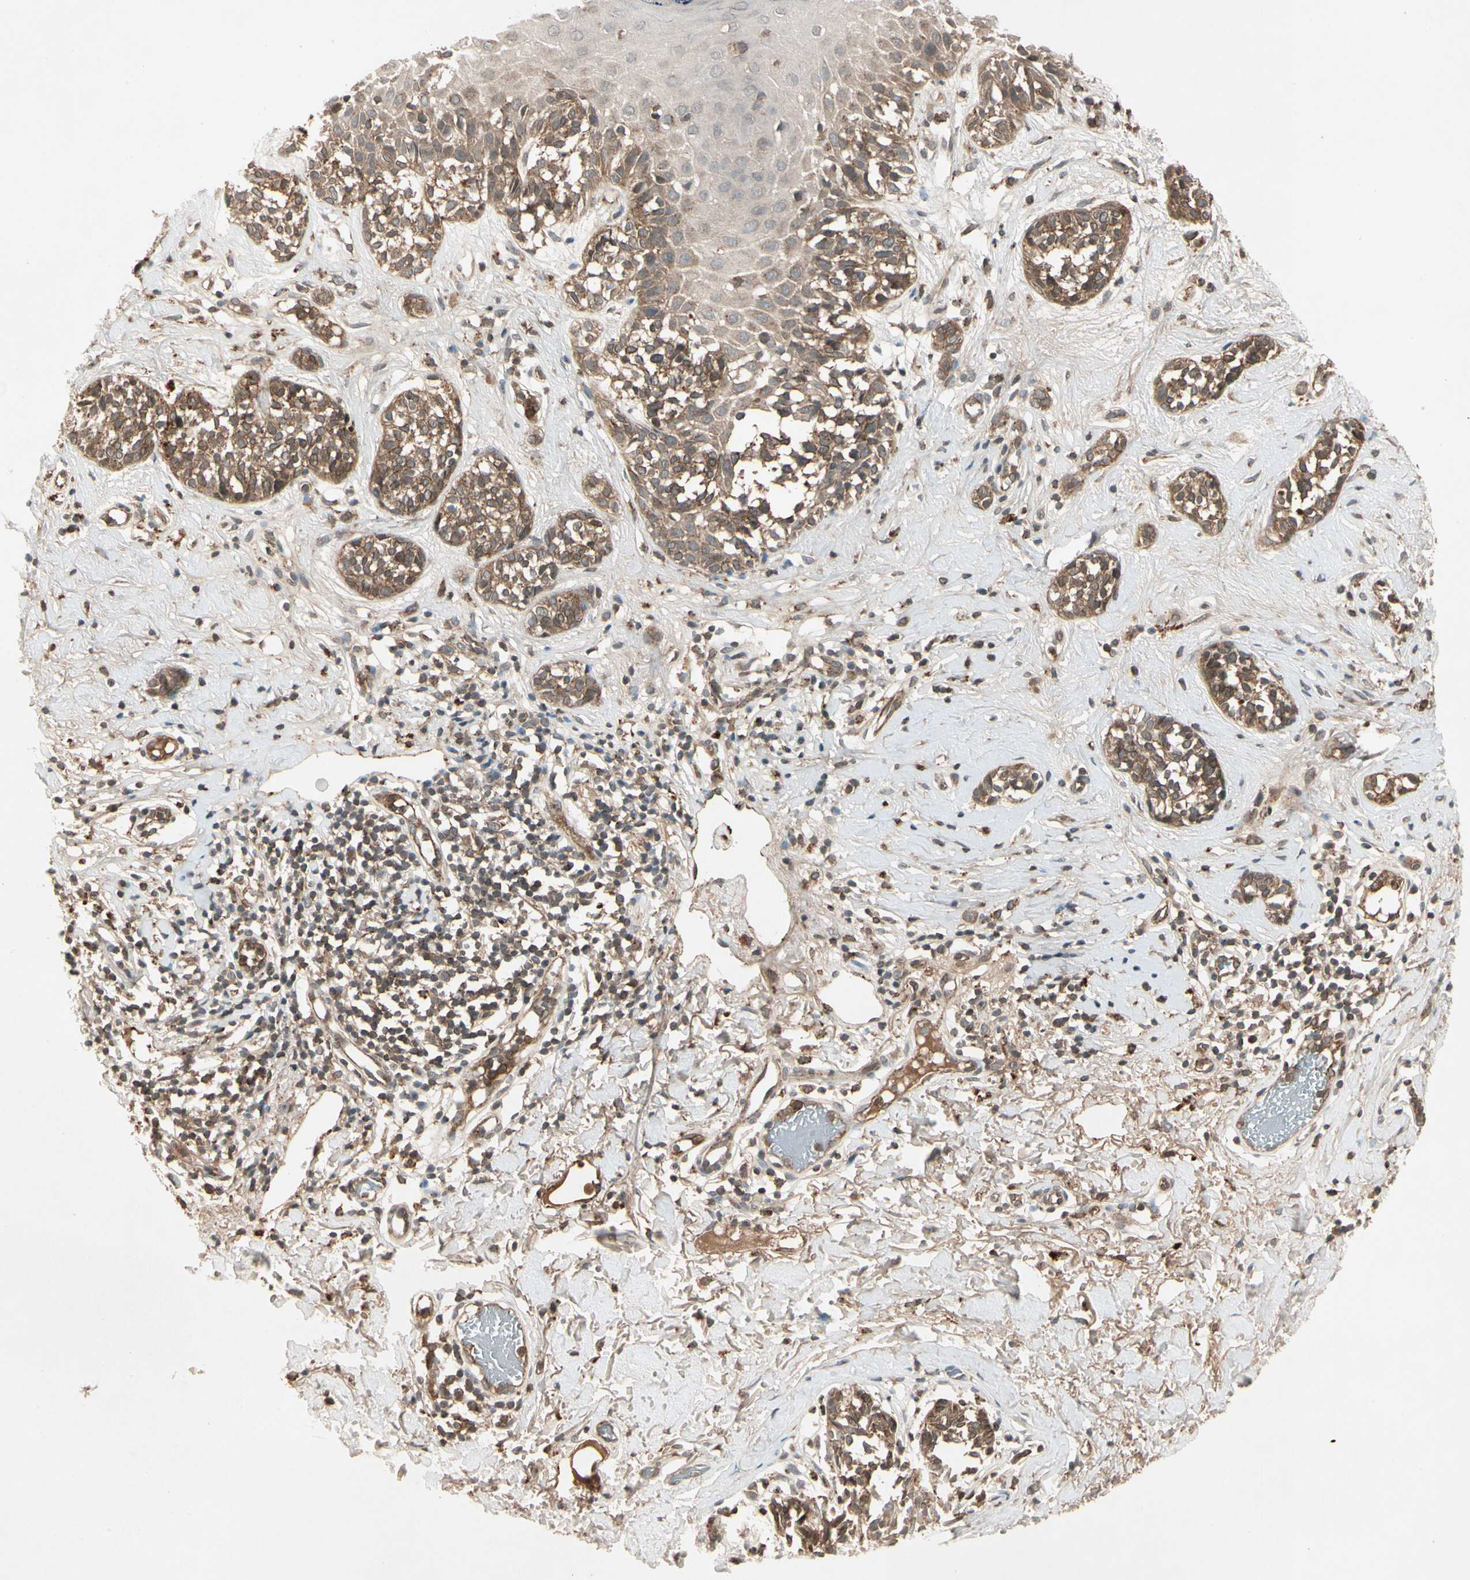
{"staining": {"intensity": "strong", "quantity": ">75%", "location": "cytoplasmic/membranous"}, "tissue": "melanoma", "cell_type": "Tumor cells", "image_type": "cancer", "snomed": [{"axis": "morphology", "description": "Malignant melanoma, NOS"}, {"axis": "topography", "description": "Skin"}], "caption": "A micrograph of human melanoma stained for a protein reveals strong cytoplasmic/membranous brown staining in tumor cells. Nuclei are stained in blue.", "gene": "FLOT1", "patient": {"sex": "male", "age": 64}}